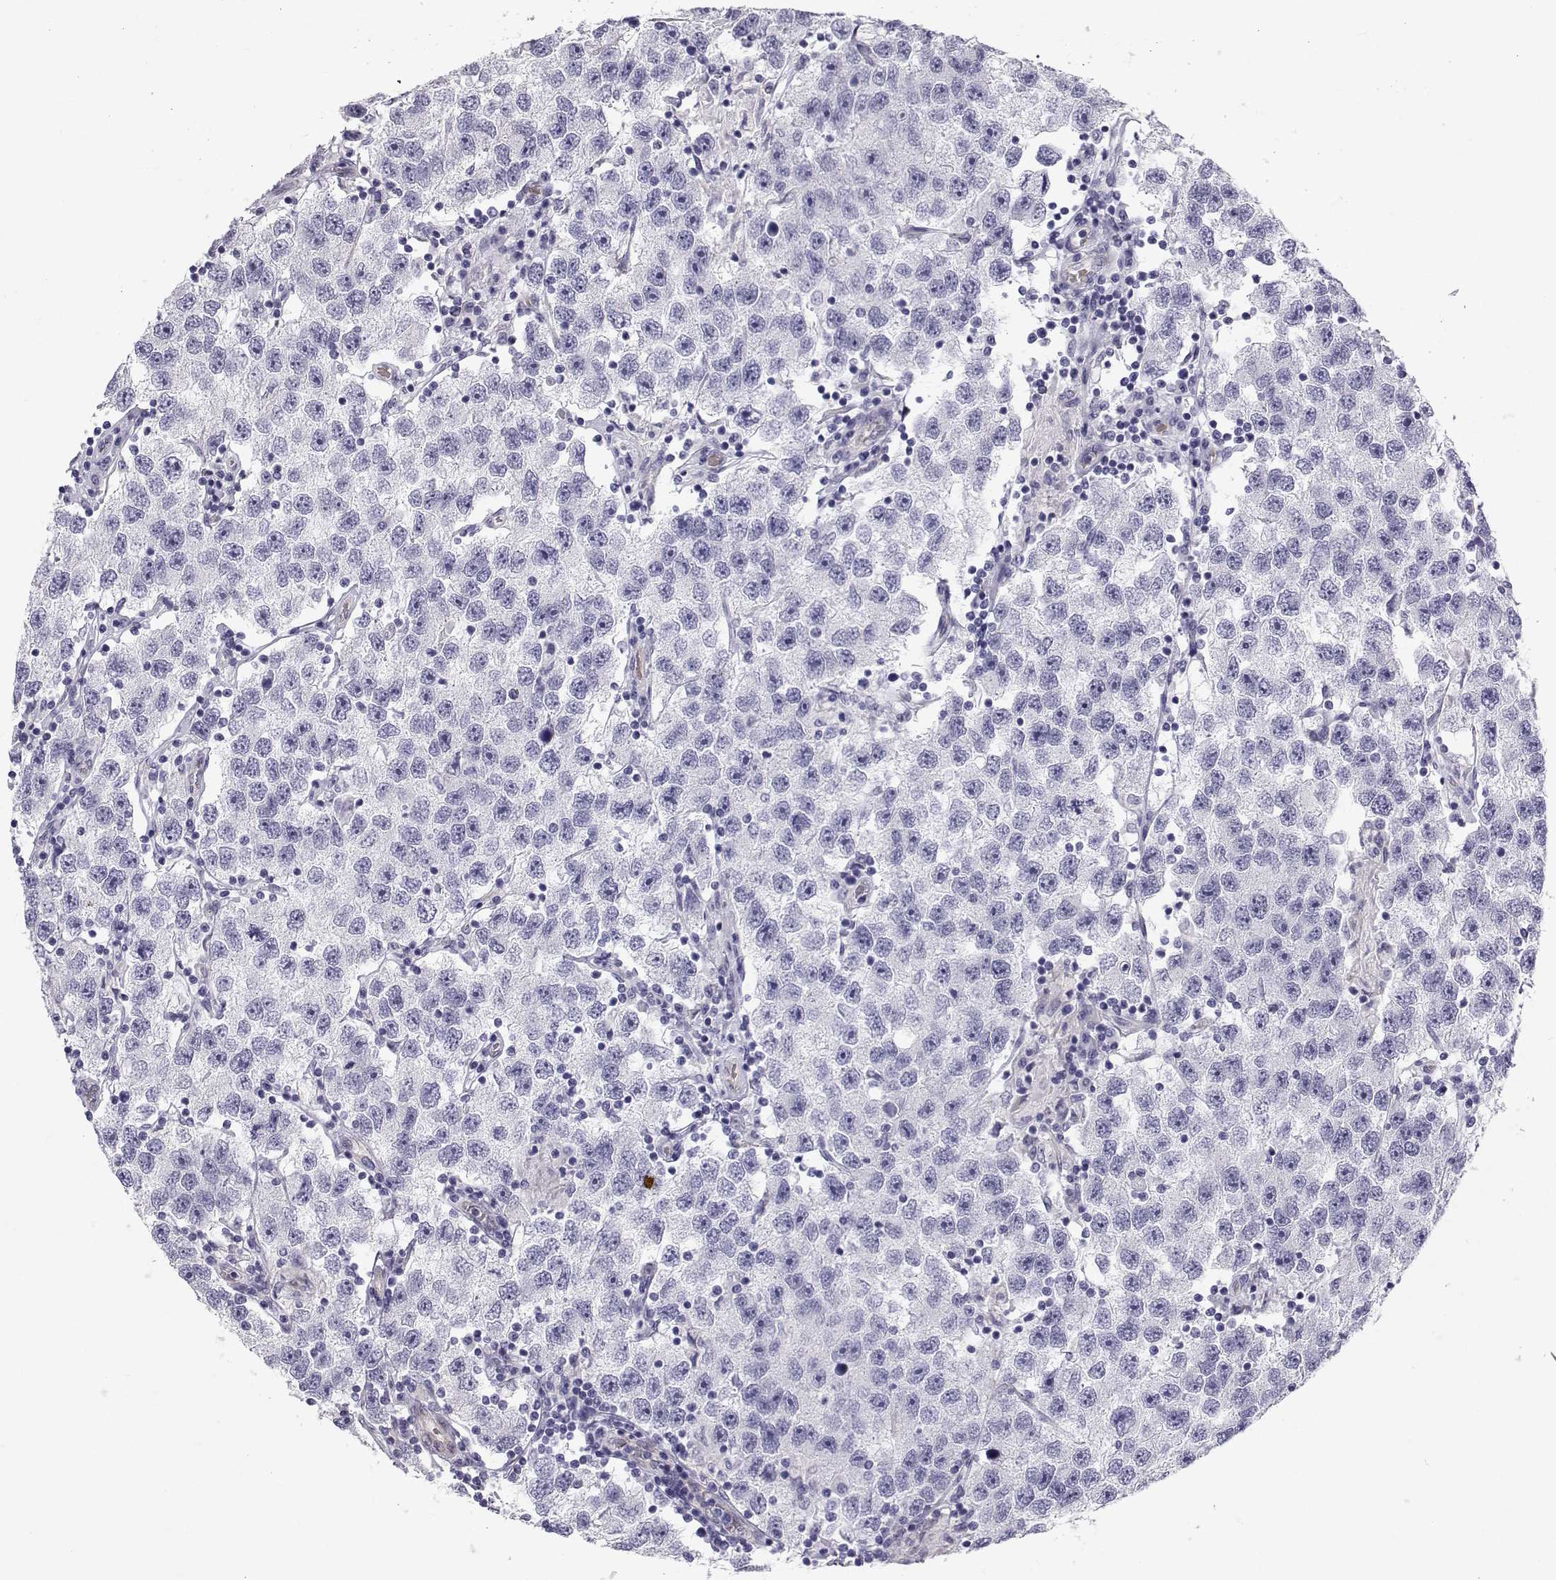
{"staining": {"intensity": "negative", "quantity": "none", "location": "none"}, "tissue": "testis cancer", "cell_type": "Tumor cells", "image_type": "cancer", "snomed": [{"axis": "morphology", "description": "Seminoma, NOS"}, {"axis": "topography", "description": "Testis"}], "caption": "Tumor cells are negative for brown protein staining in seminoma (testis). (DAB (3,3'-diaminobenzidine) immunohistochemistry, high magnification).", "gene": "RNASE12", "patient": {"sex": "male", "age": 26}}